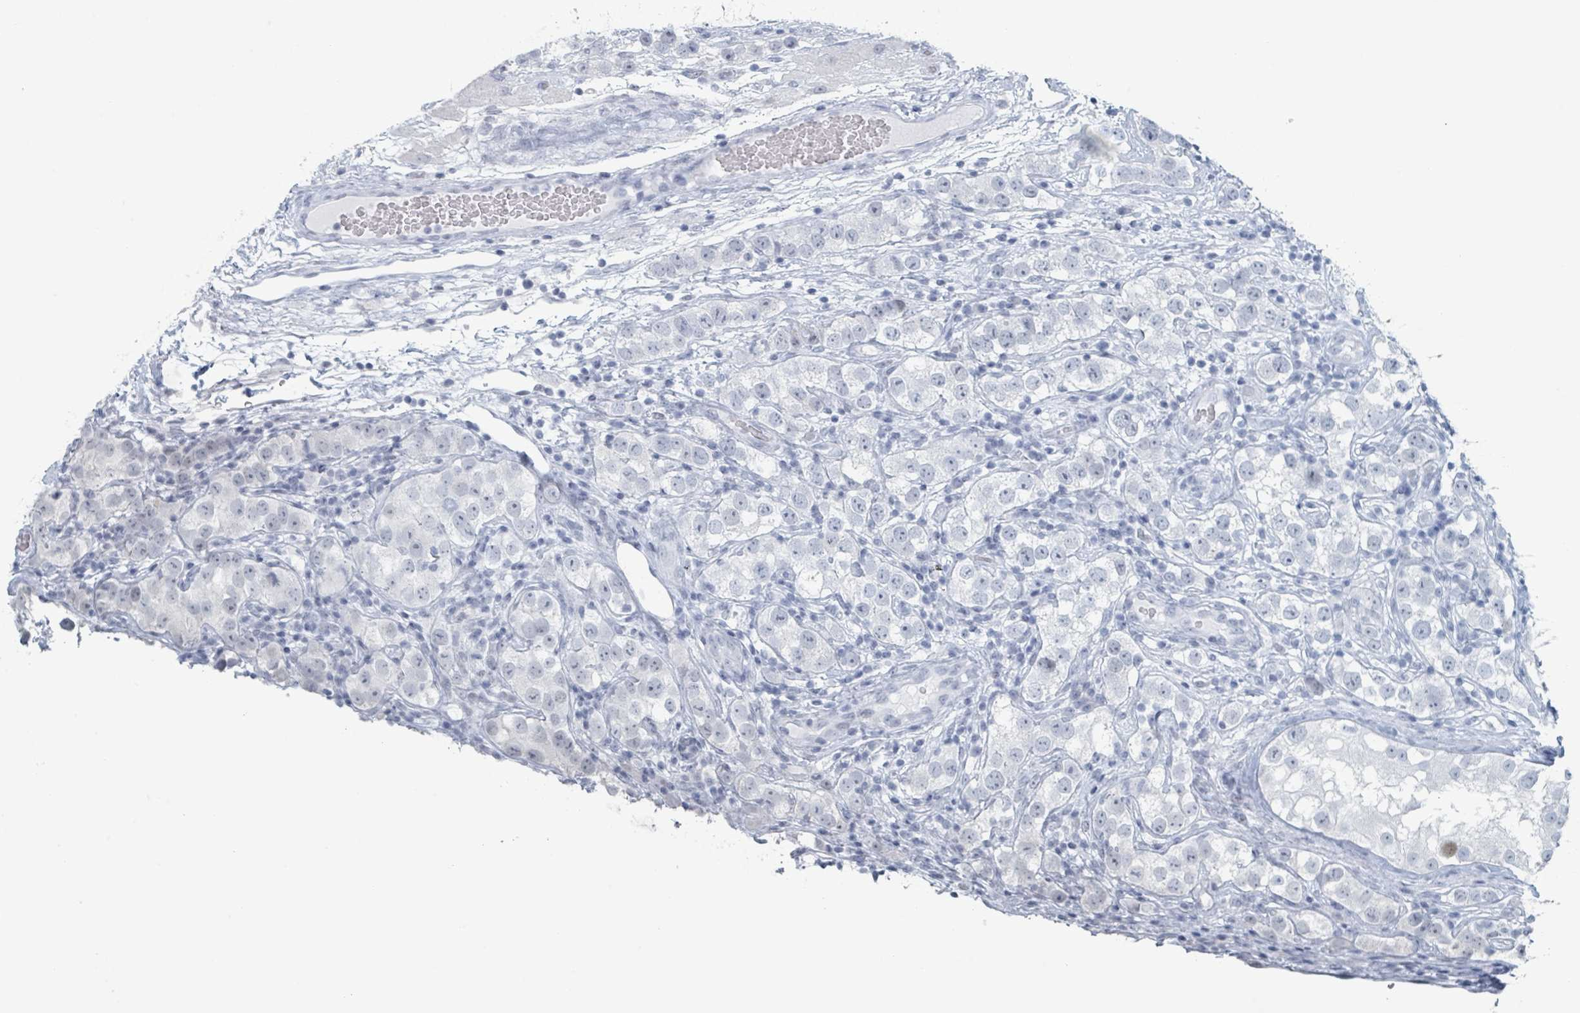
{"staining": {"intensity": "negative", "quantity": "none", "location": "none"}, "tissue": "testis cancer", "cell_type": "Tumor cells", "image_type": "cancer", "snomed": [{"axis": "morphology", "description": "Seminoma, NOS"}, {"axis": "topography", "description": "Testis"}], "caption": "Protein analysis of testis seminoma demonstrates no significant positivity in tumor cells.", "gene": "GPR15LG", "patient": {"sex": "male", "age": 28}}